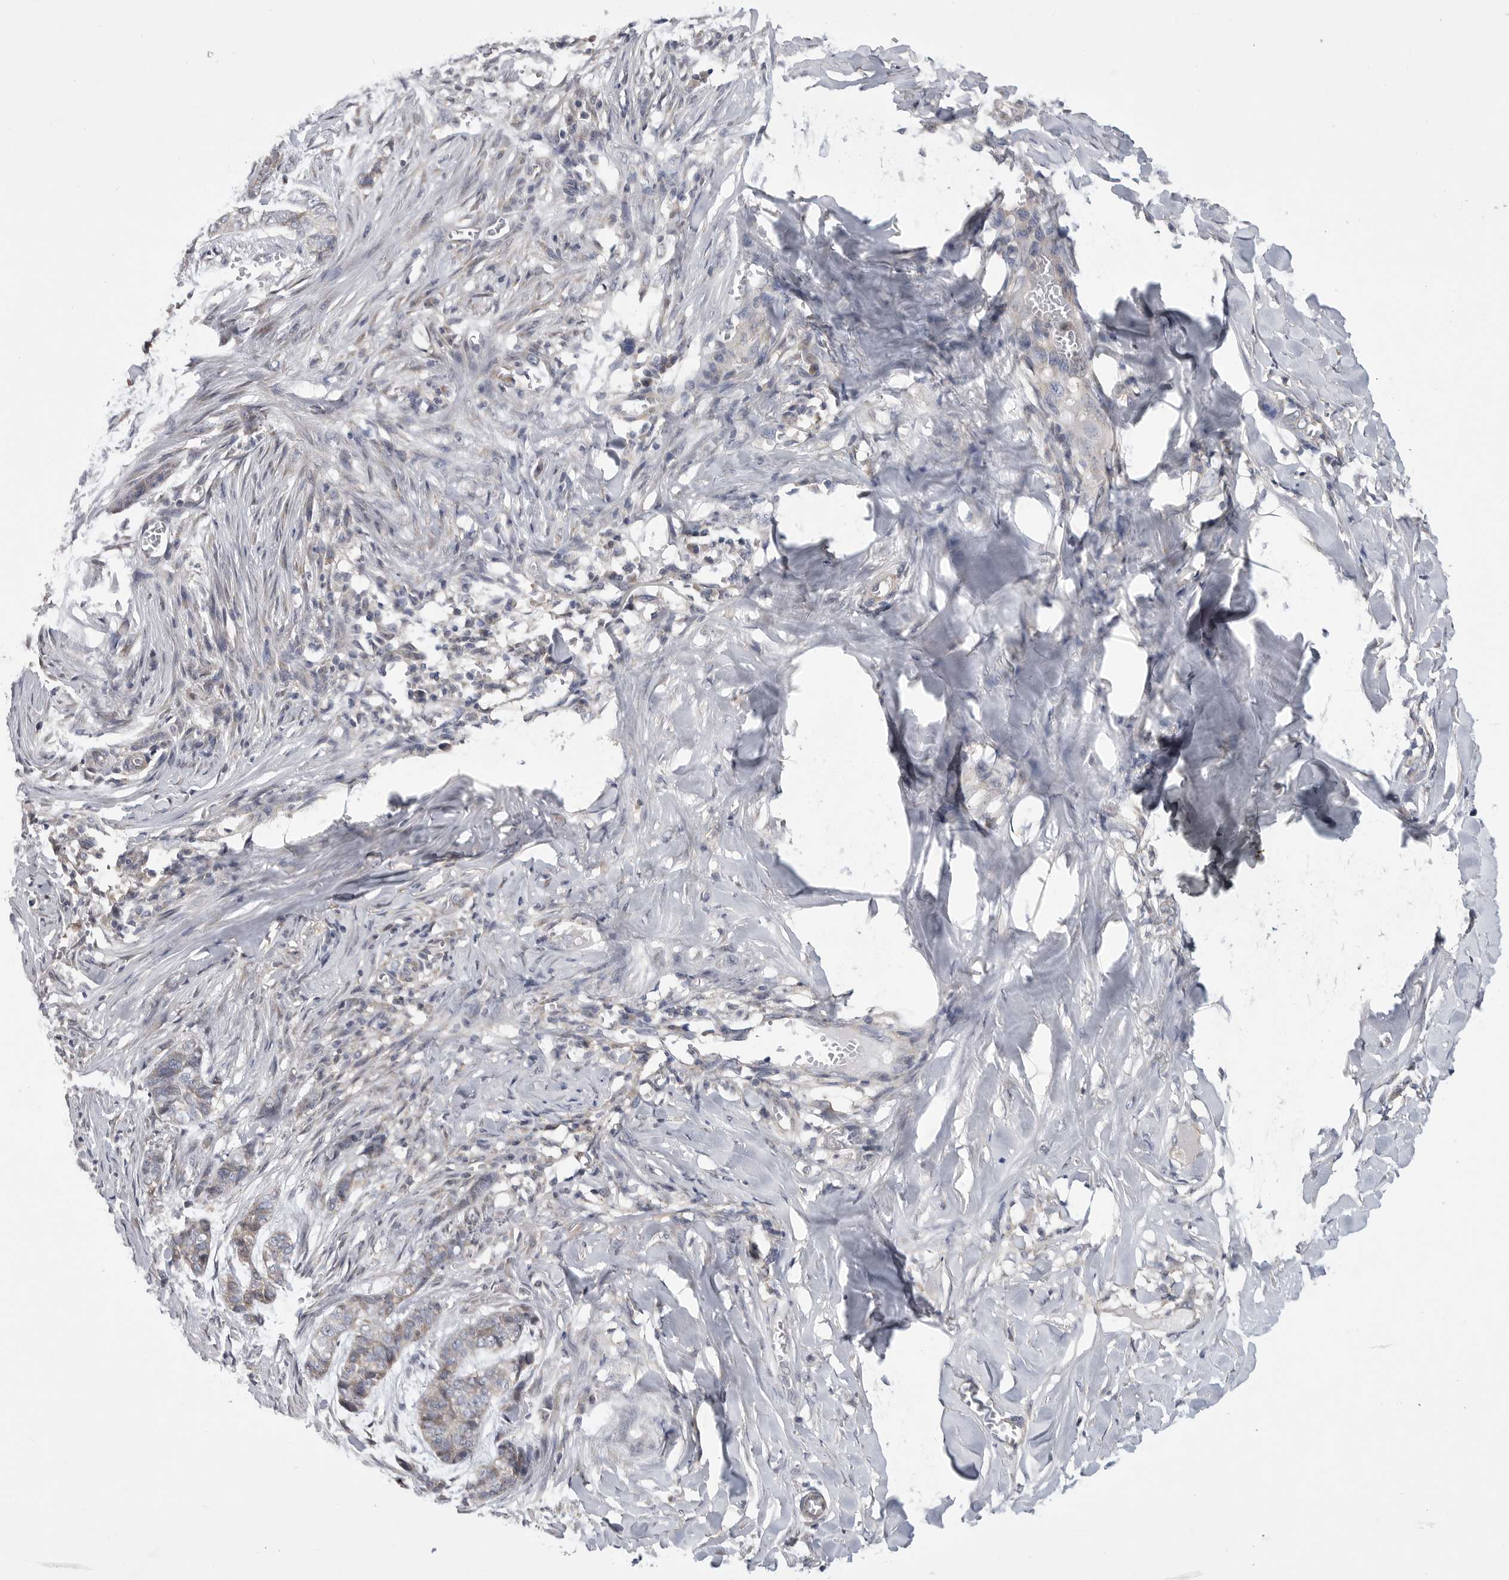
{"staining": {"intensity": "weak", "quantity": "<25%", "location": "cytoplasmic/membranous"}, "tissue": "skin cancer", "cell_type": "Tumor cells", "image_type": "cancer", "snomed": [{"axis": "morphology", "description": "Basal cell carcinoma"}, {"axis": "topography", "description": "Skin"}], "caption": "Immunohistochemistry histopathology image of skin cancer stained for a protein (brown), which shows no positivity in tumor cells.", "gene": "FBXO43", "patient": {"sex": "female", "age": 64}}